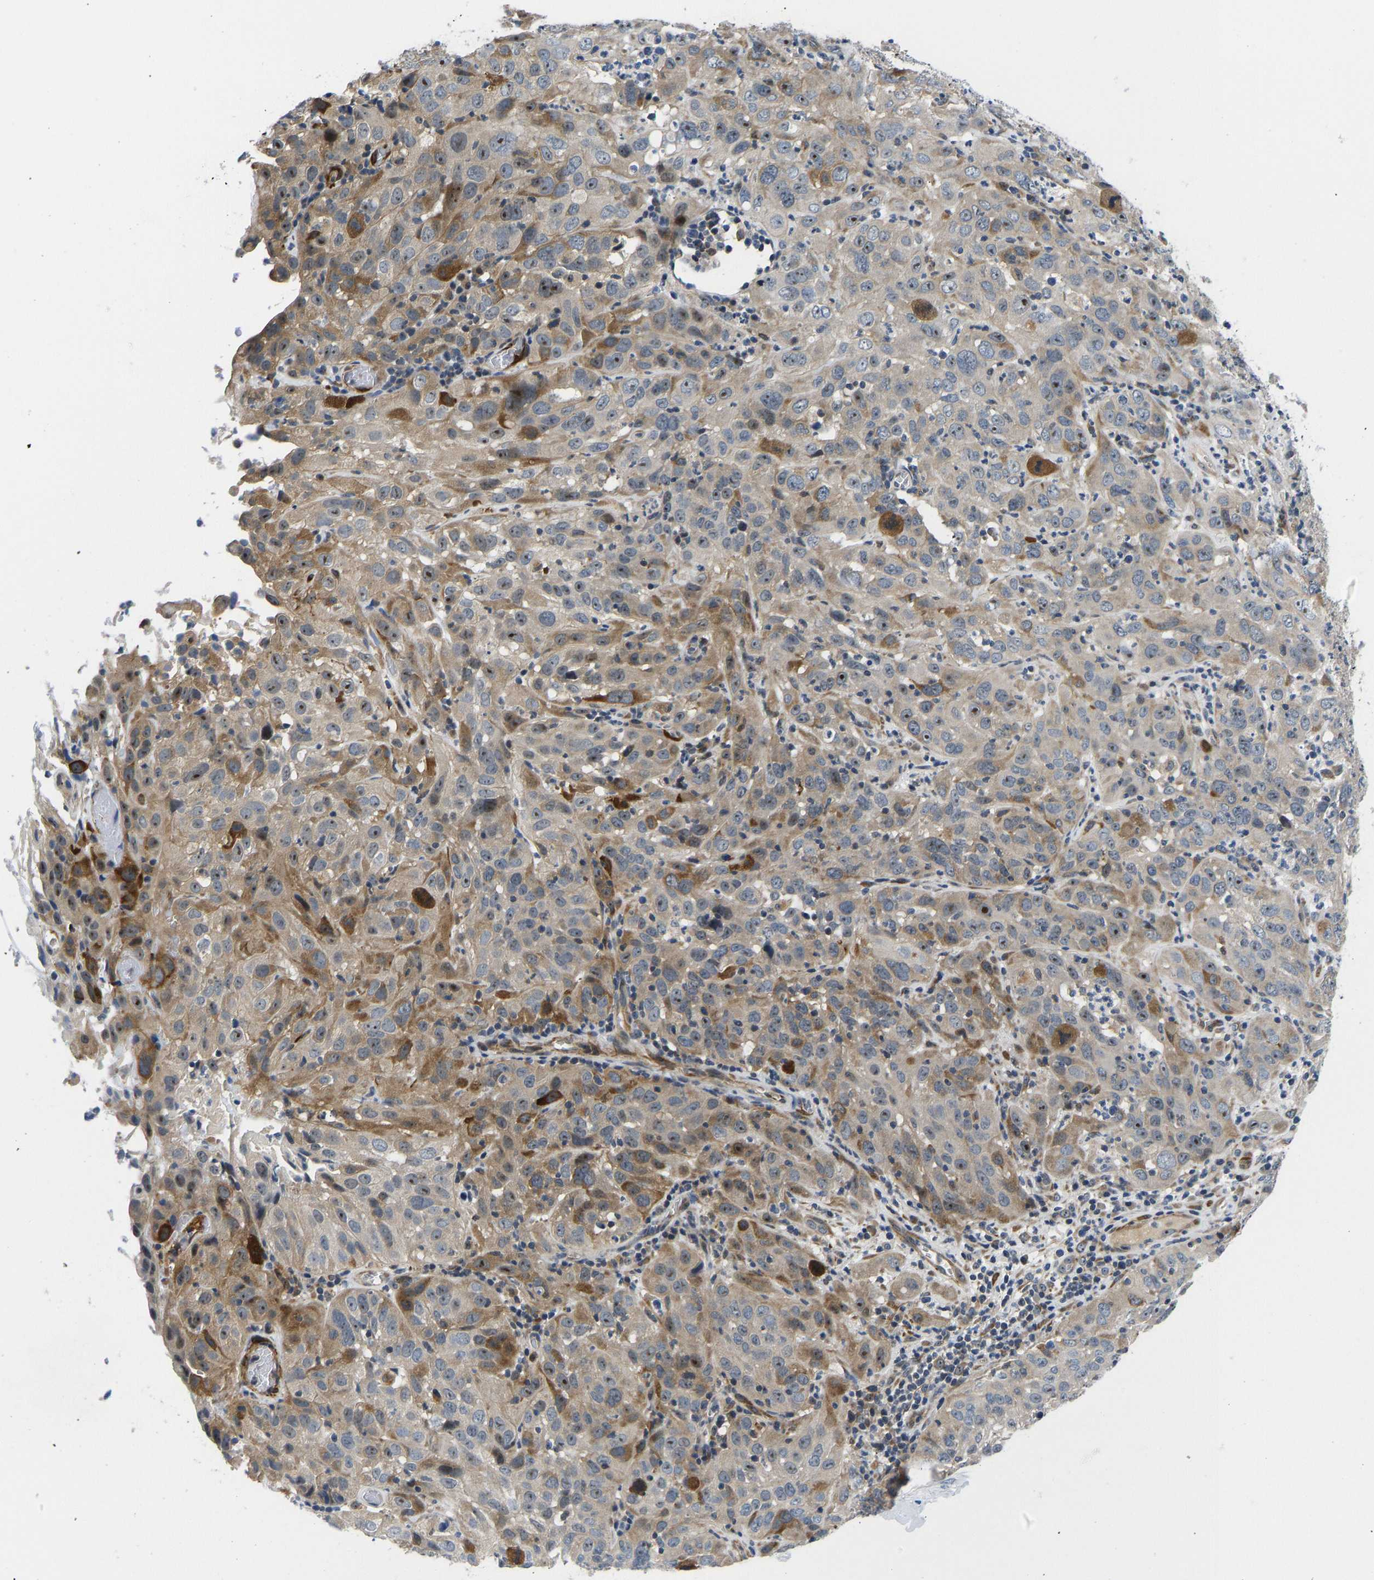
{"staining": {"intensity": "strong", "quantity": ">75%", "location": "cytoplasmic/membranous,nuclear"}, "tissue": "cervical cancer", "cell_type": "Tumor cells", "image_type": "cancer", "snomed": [{"axis": "morphology", "description": "Squamous cell carcinoma, NOS"}, {"axis": "topography", "description": "Cervix"}], "caption": "The immunohistochemical stain highlights strong cytoplasmic/membranous and nuclear staining in tumor cells of cervical squamous cell carcinoma tissue.", "gene": "RESF1", "patient": {"sex": "female", "age": 32}}